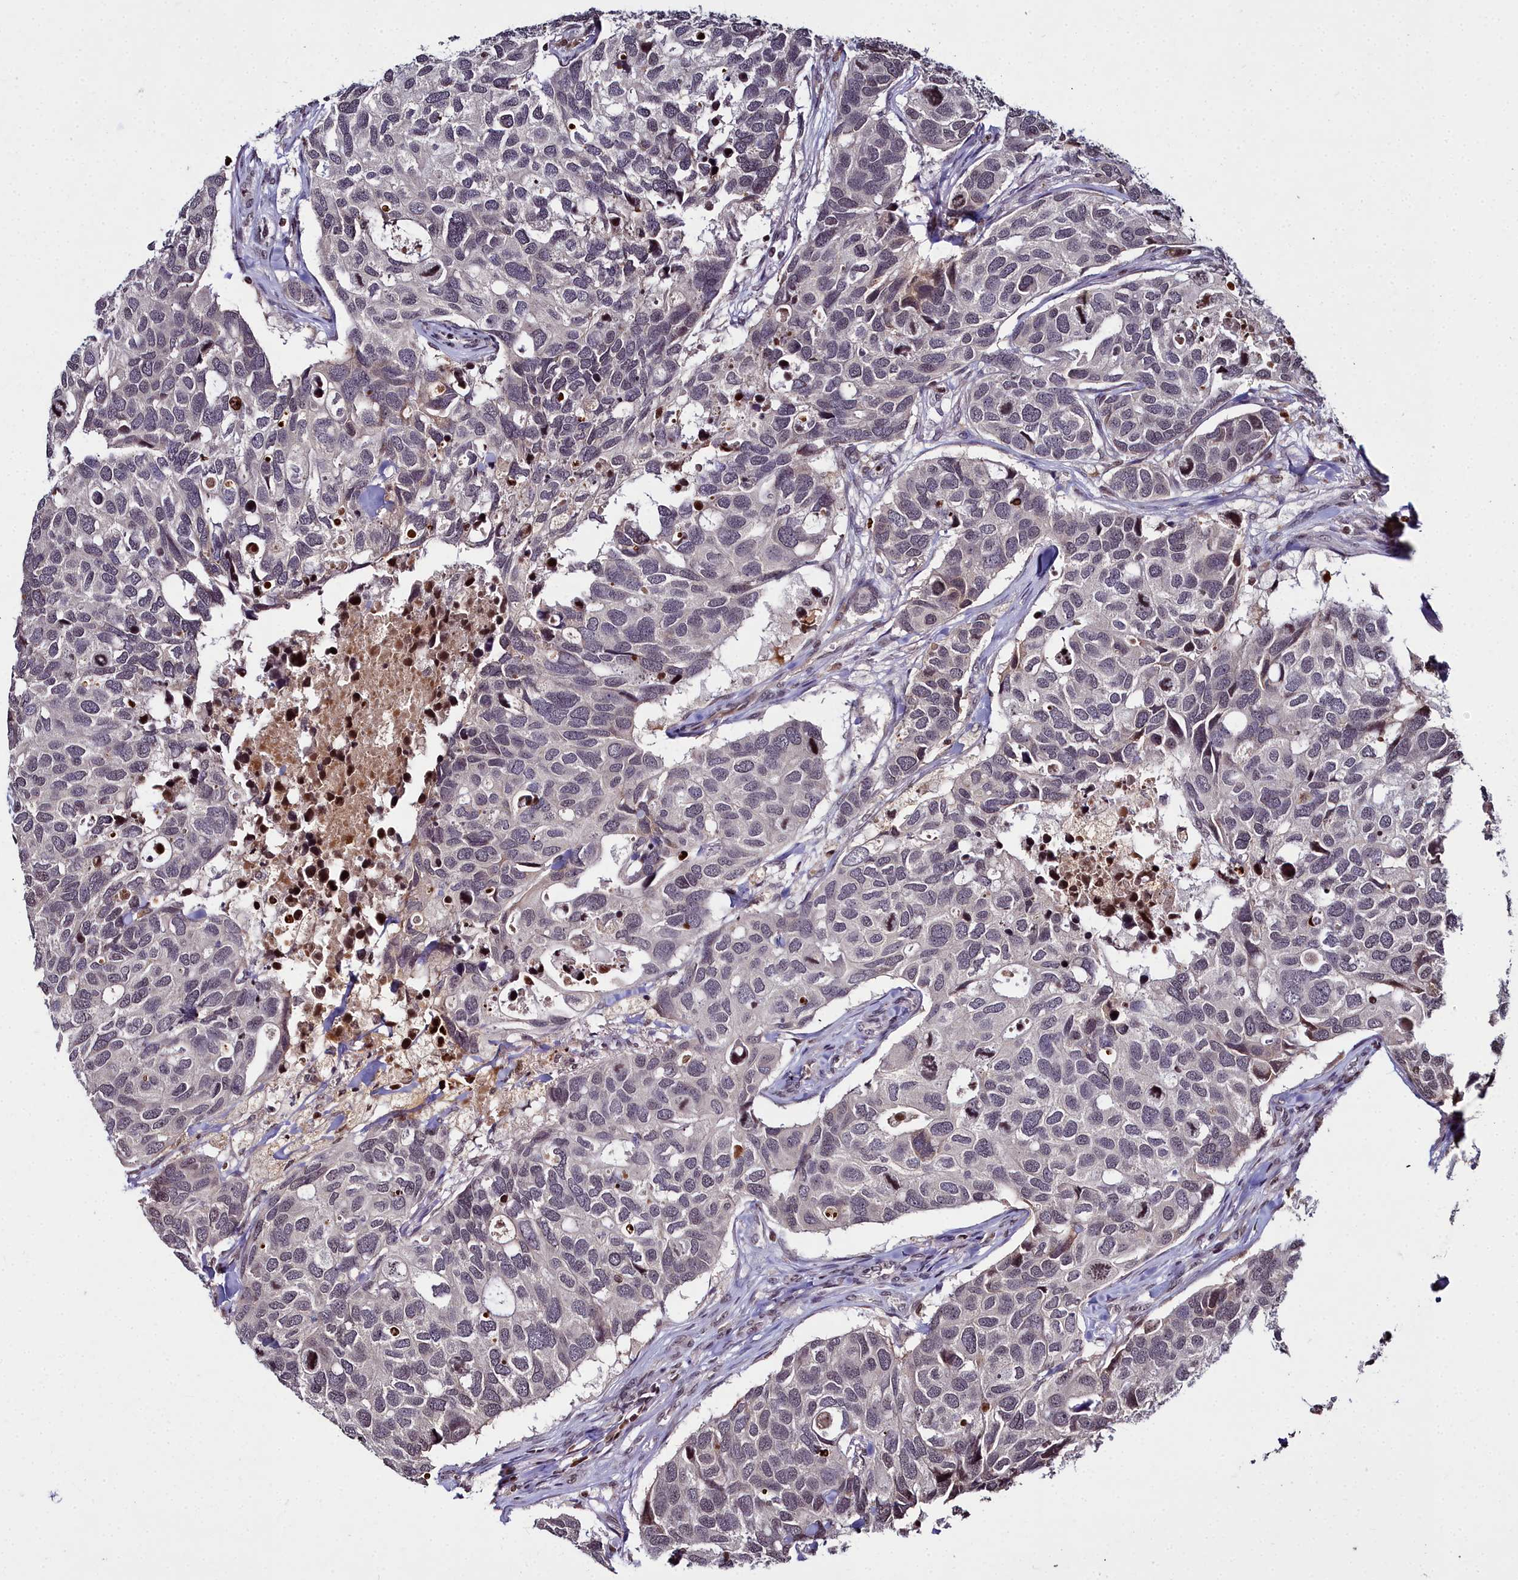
{"staining": {"intensity": "negative", "quantity": "none", "location": "none"}, "tissue": "breast cancer", "cell_type": "Tumor cells", "image_type": "cancer", "snomed": [{"axis": "morphology", "description": "Duct carcinoma"}, {"axis": "topography", "description": "Breast"}], "caption": "A high-resolution histopathology image shows immunohistochemistry (IHC) staining of invasive ductal carcinoma (breast), which reveals no significant expression in tumor cells.", "gene": "FZD4", "patient": {"sex": "female", "age": 83}}